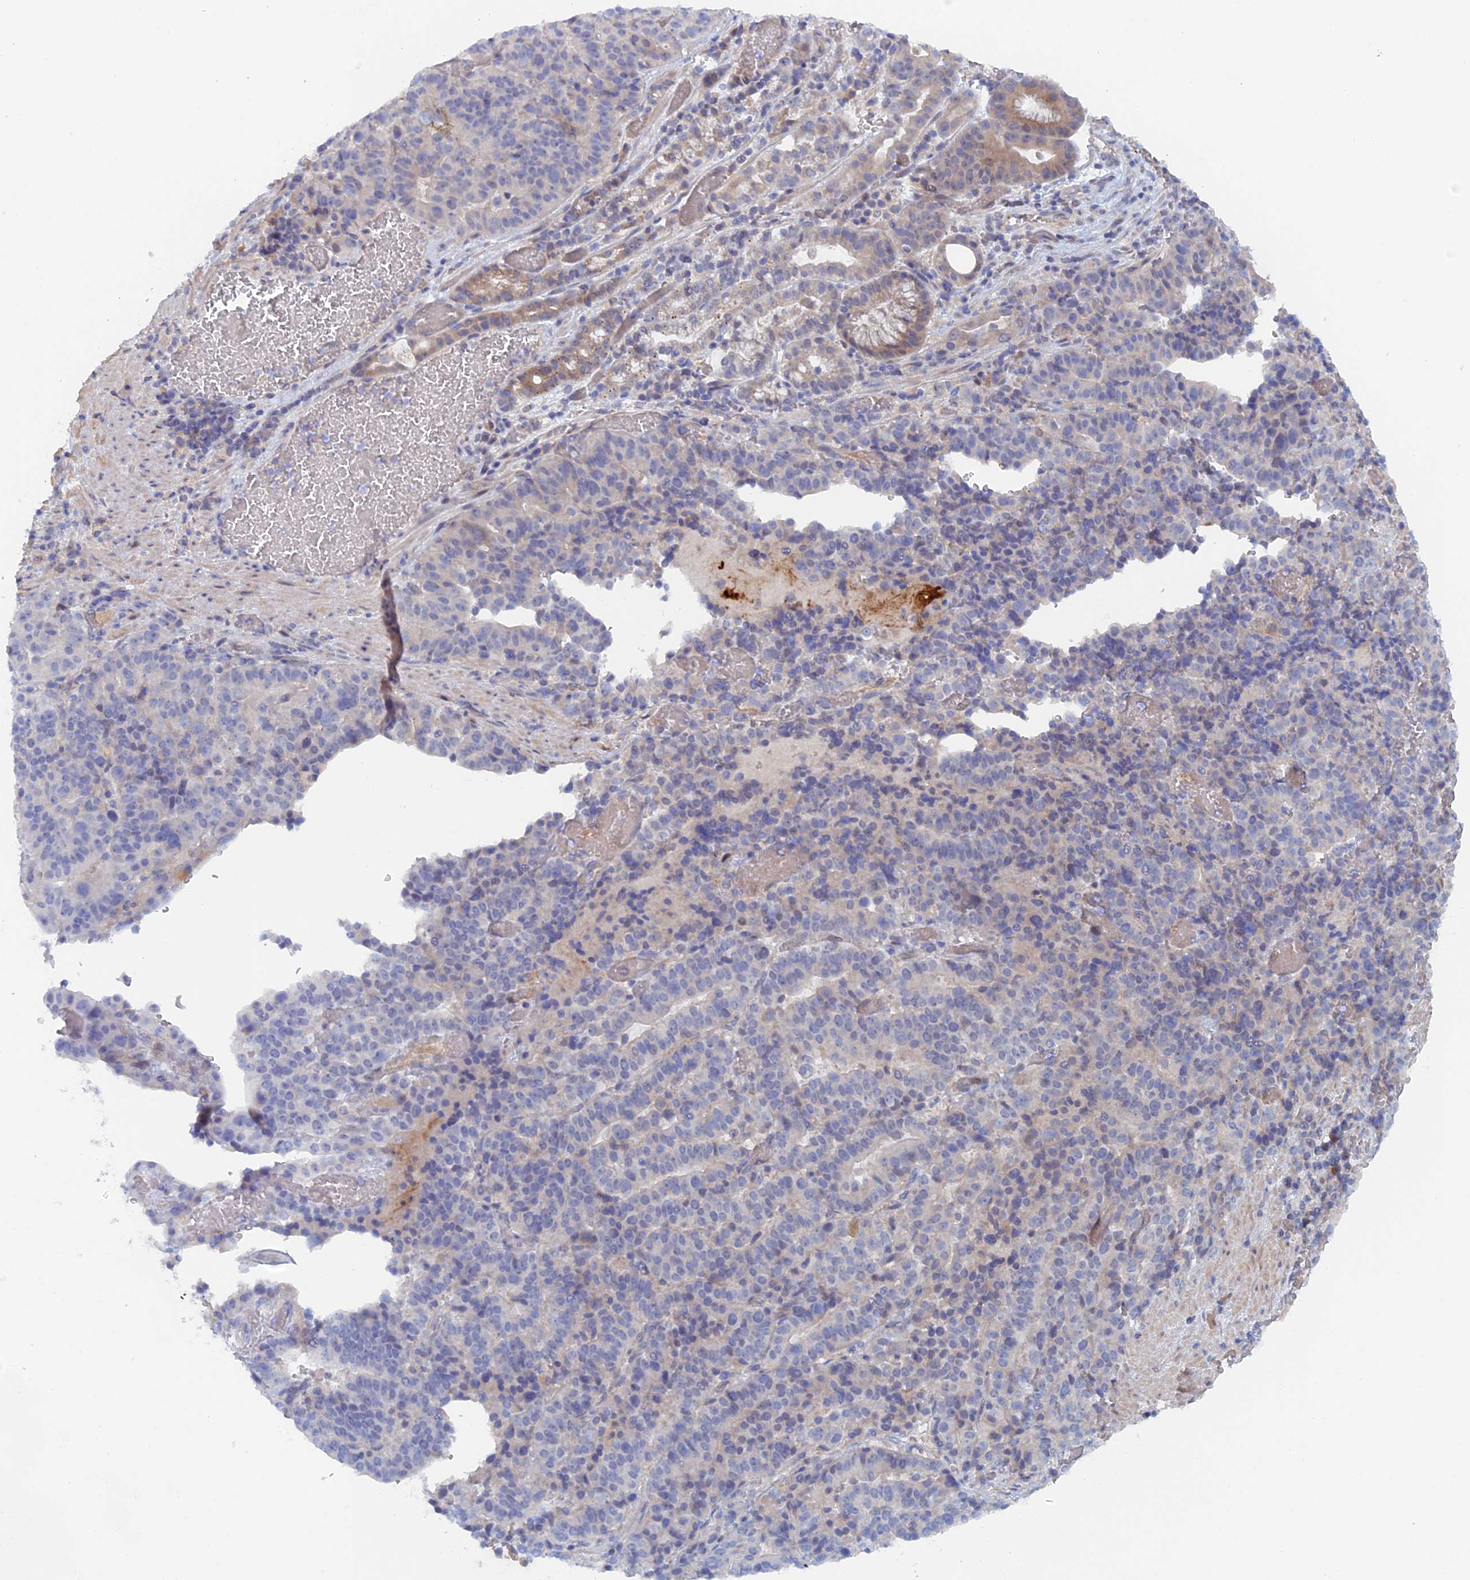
{"staining": {"intensity": "negative", "quantity": "none", "location": "none"}, "tissue": "stomach cancer", "cell_type": "Tumor cells", "image_type": "cancer", "snomed": [{"axis": "morphology", "description": "Adenocarcinoma, NOS"}, {"axis": "topography", "description": "Stomach"}], "caption": "Human stomach cancer stained for a protein using immunohistochemistry (IHC) displays no positivity in tumor cells.", "gene": "ELOVL6", "patient": {"sex": "male", "age": 48}}